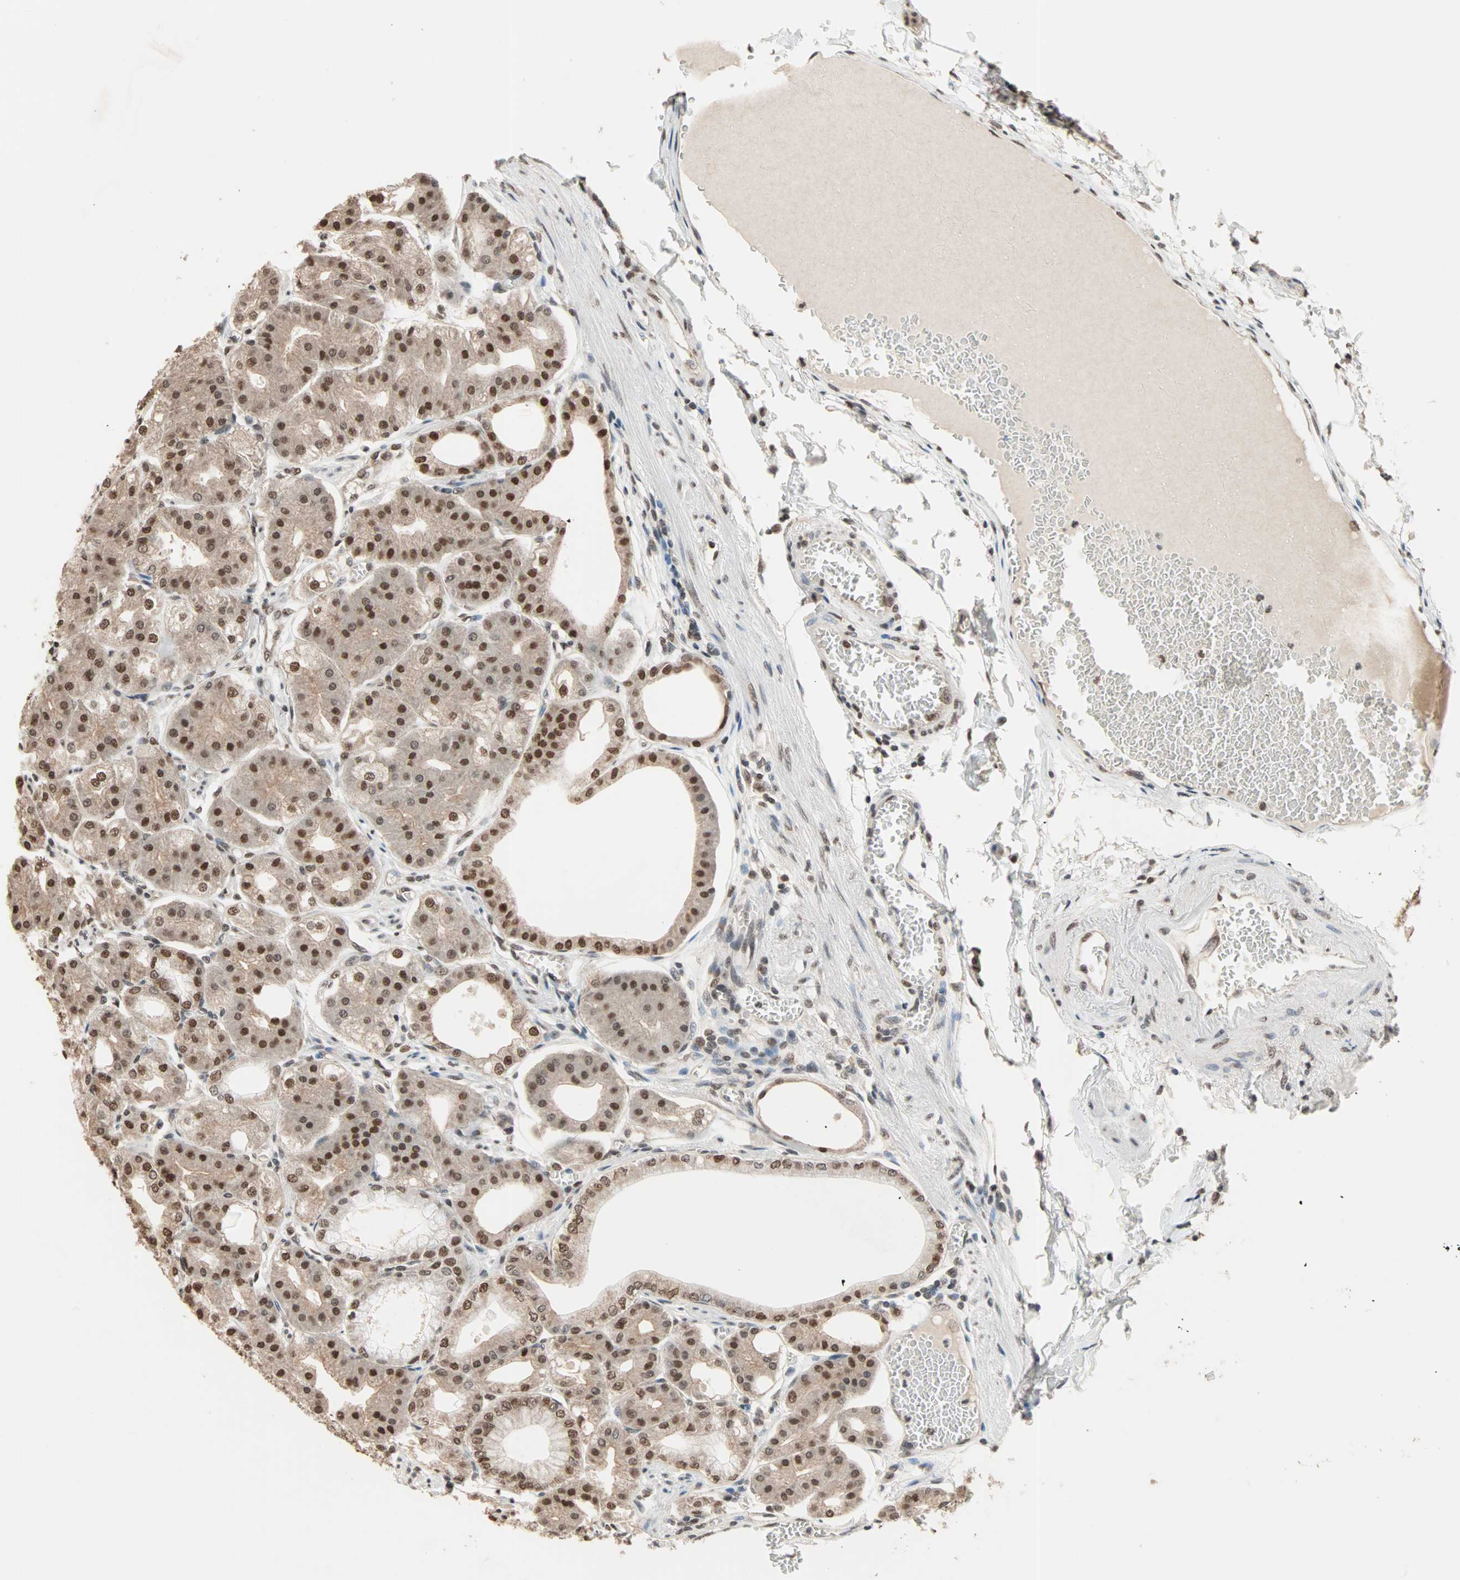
{"staining": {"intensity": "strong", "quantity": ">75%", "location": "nuclear"}, "tissue": "stomach", "cell_type": "Glandular cells", "image_type": "normal", "snomed": [{"axis": "morphology", "description": "Normal tissue, NOS"}, {"axis": "topography", "description": "Stomach, lower"}], "caption": "Benign stomach reveals strong nuclear expression in about >75% of glandular cells, visualized by immunohistochemistry.", "gene": "DAZAP1", "patient": {"sex": "male", "age": 71}}